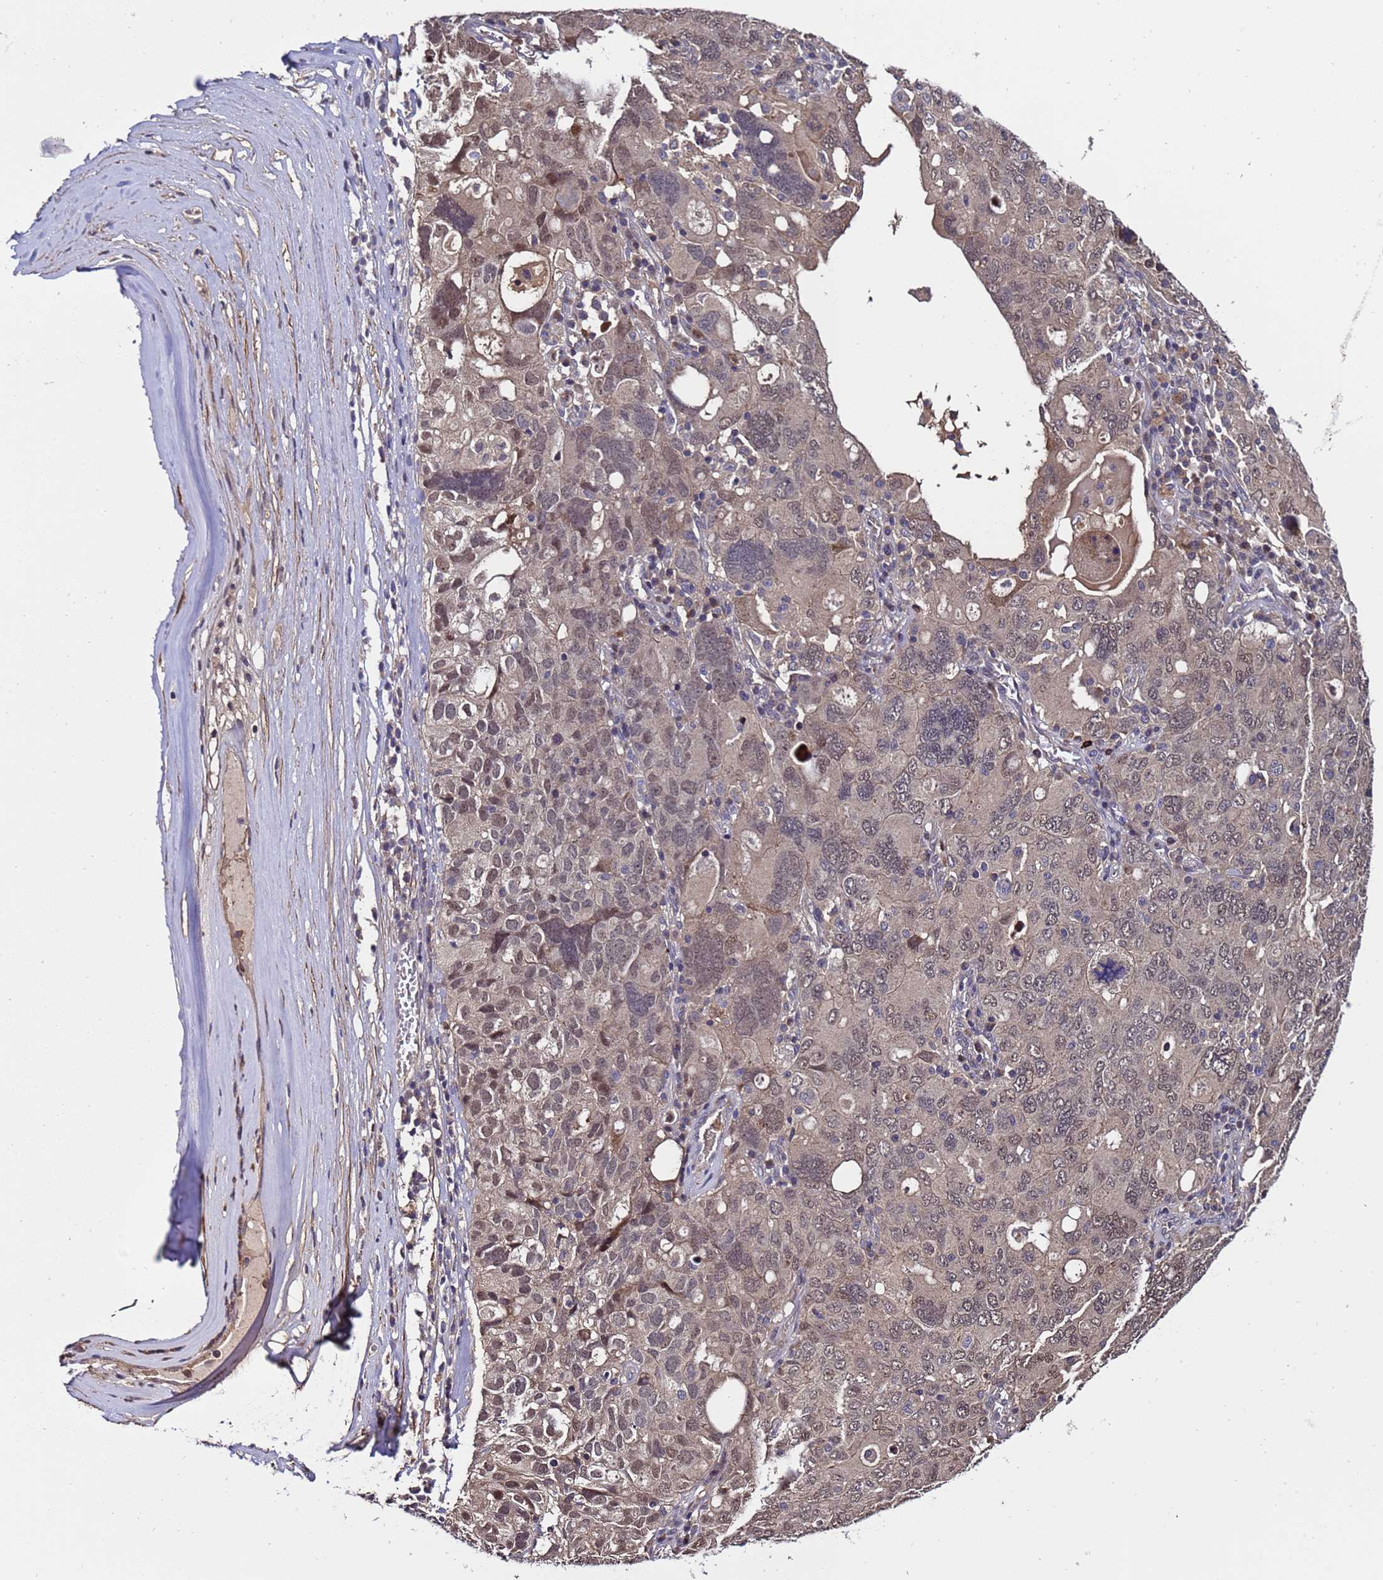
{"staining": {"intensity": "weak", "quantity": "25%-75%", "location": "cytoplasmic/membranous,nuclear"}, "tissue": "ovarian cancer", "cell_type": "Tumor cells", "image_type": "cancer", "snomed": [{"axis": "morphology", "description": "Carcinoma, endometroid"}, {"axis": "topography", "description": "Ovary"}], "caption": "Protein staining shows weak cytoplasmic/membranous and nuclear staining in approximately 25%-75% of tumor cells in endometroid carcinoma (ovarian).", "gene": "GSTCD", "patient": {"sex": "female", "age": 62}}